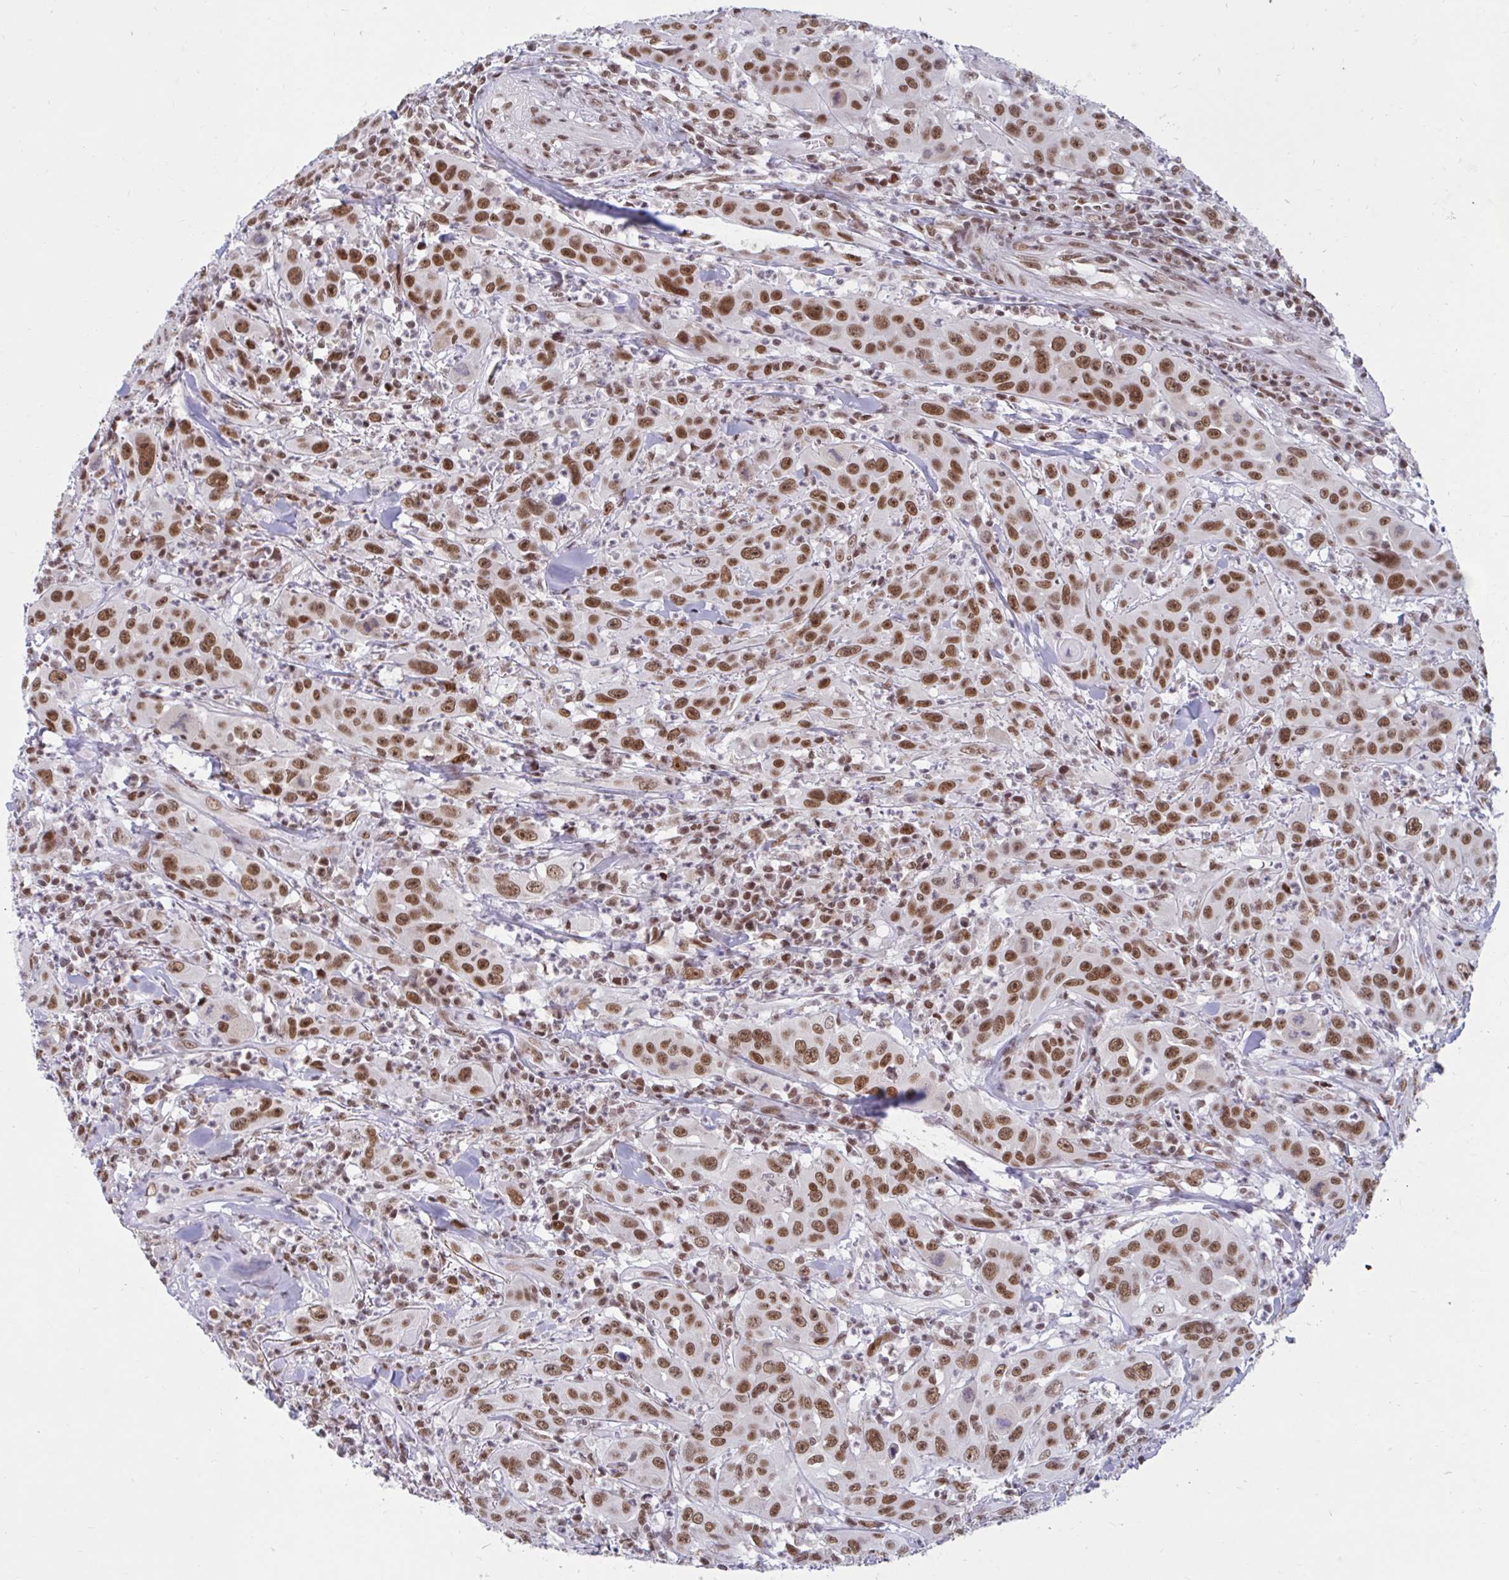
{"staining": {"intensity": "moderate", "quantity": ">75%", "location": "nuclear"}, "tissue": "head and neck cancer", "cell_type": "Tumor cells", "image_type": "cancer", "snomed": [{"axis": "morphology", "description": "Squamous cell carcinoma, NOS"}, {"axis": "topography", "description": "Skin"}, {"axis": "topography", "description": "Head-Neck"}], "caption": "Squamous cell carcinoma (head and neck) stained with DAB immunohistochemistry demonstrates medium levels of moderate nuclear staining in approximately >75% of tumor cells.", "gene": "PHF10", "patient": {"sex": "male", "age": 80}}